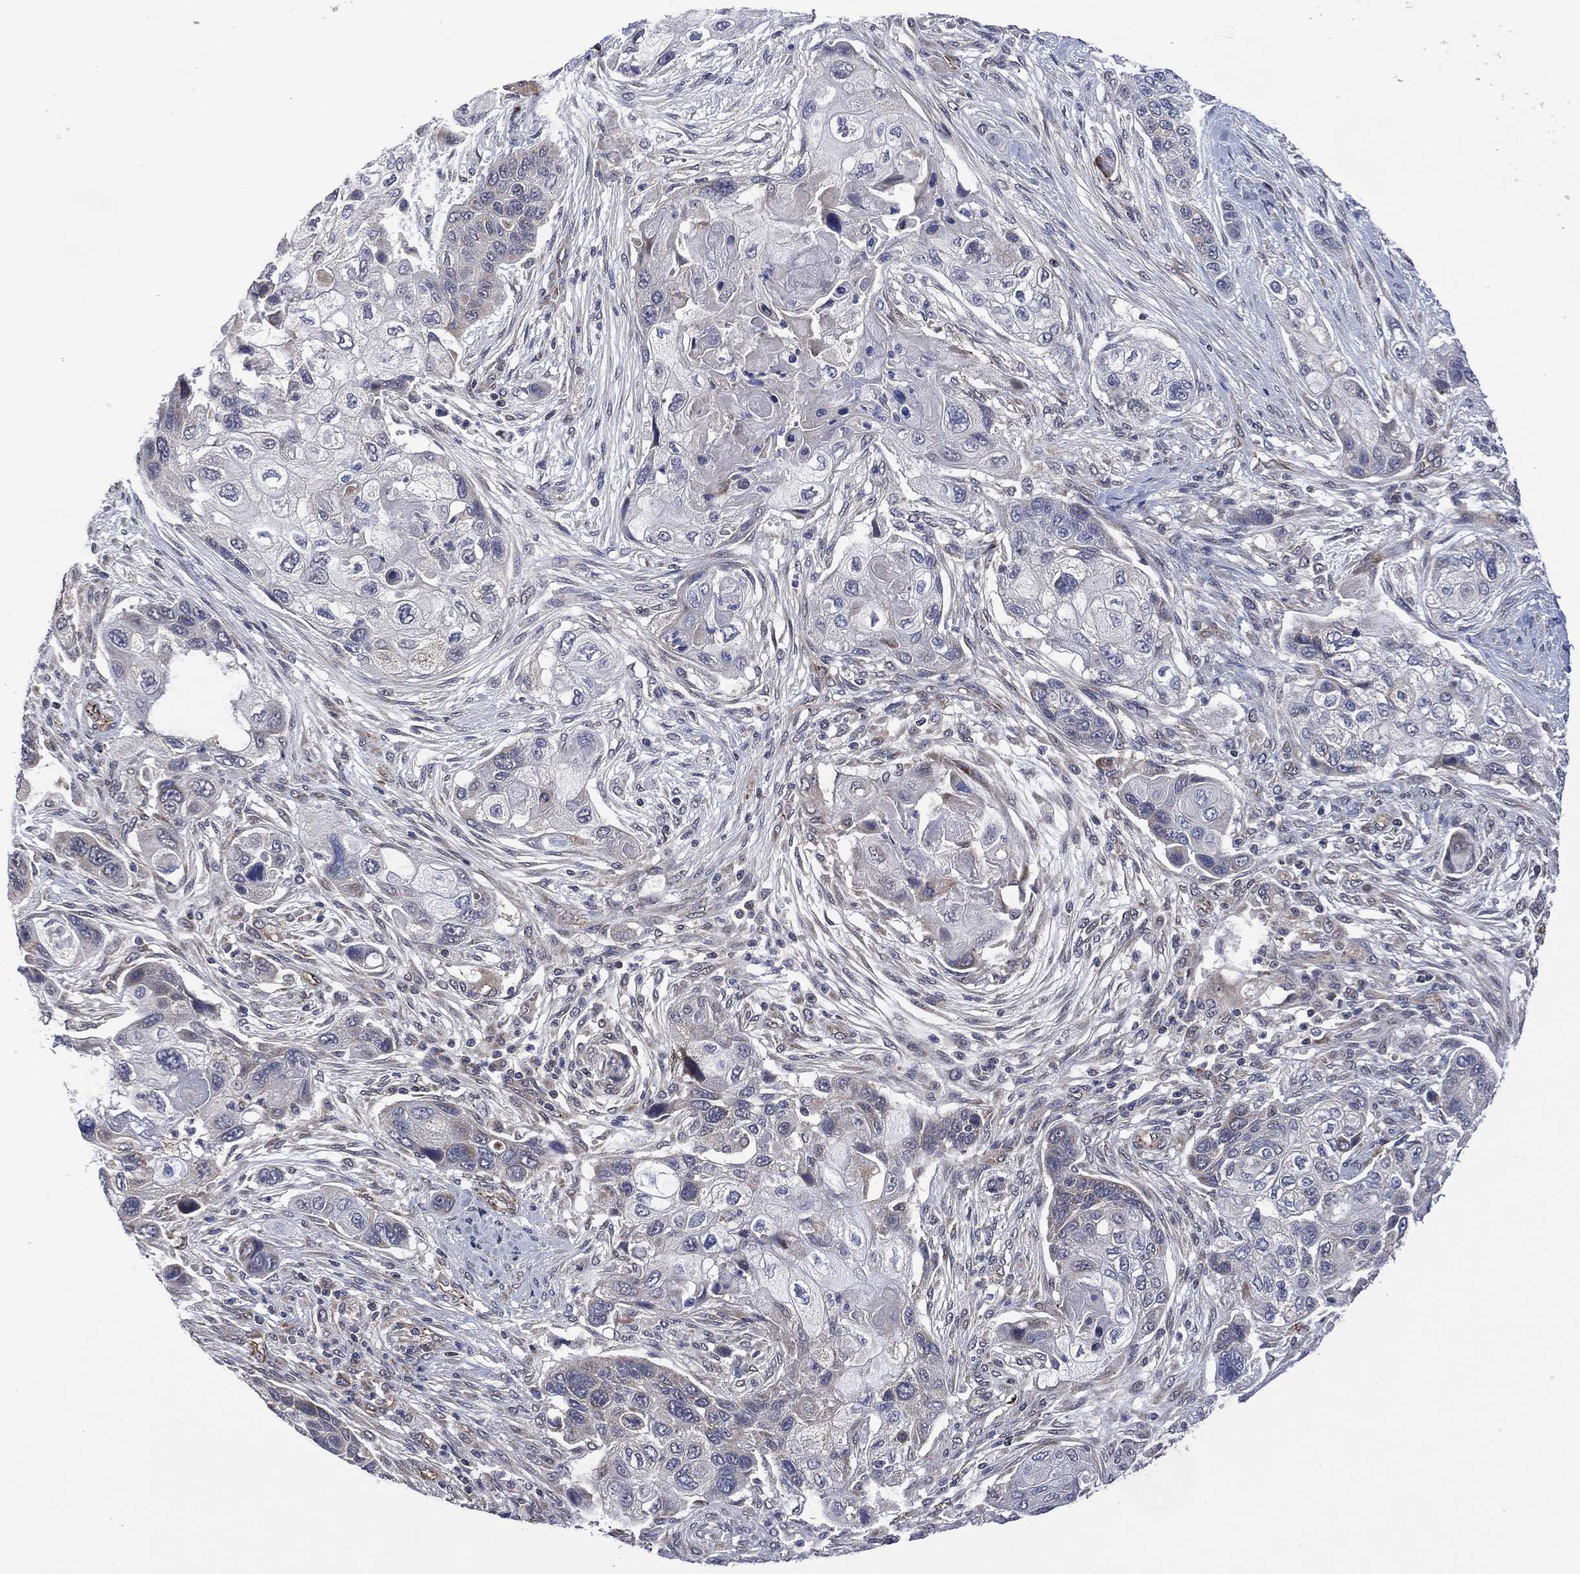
{"staining": {"intensity": "negative", "quantity": "none", "location": "none"}, "tissue": "lung cancer", "cell_type": "Tumor cells", "image_type": "cancer", "snomed": [{"axis": "morphology", "description": "Squamous cell carcinoma, NOS"}, {"axis": "topography", "description": "Lung"}], "caption": "High magnification brightfield microscopy of lung cancer (squamous cell carcinoma) stained with DAB (brown) and counterstained with hematoxylin (blue): tumor cells show no significant positivity.", "gene": "HTD2", "patient": {"sex": "male", "age": 69}}